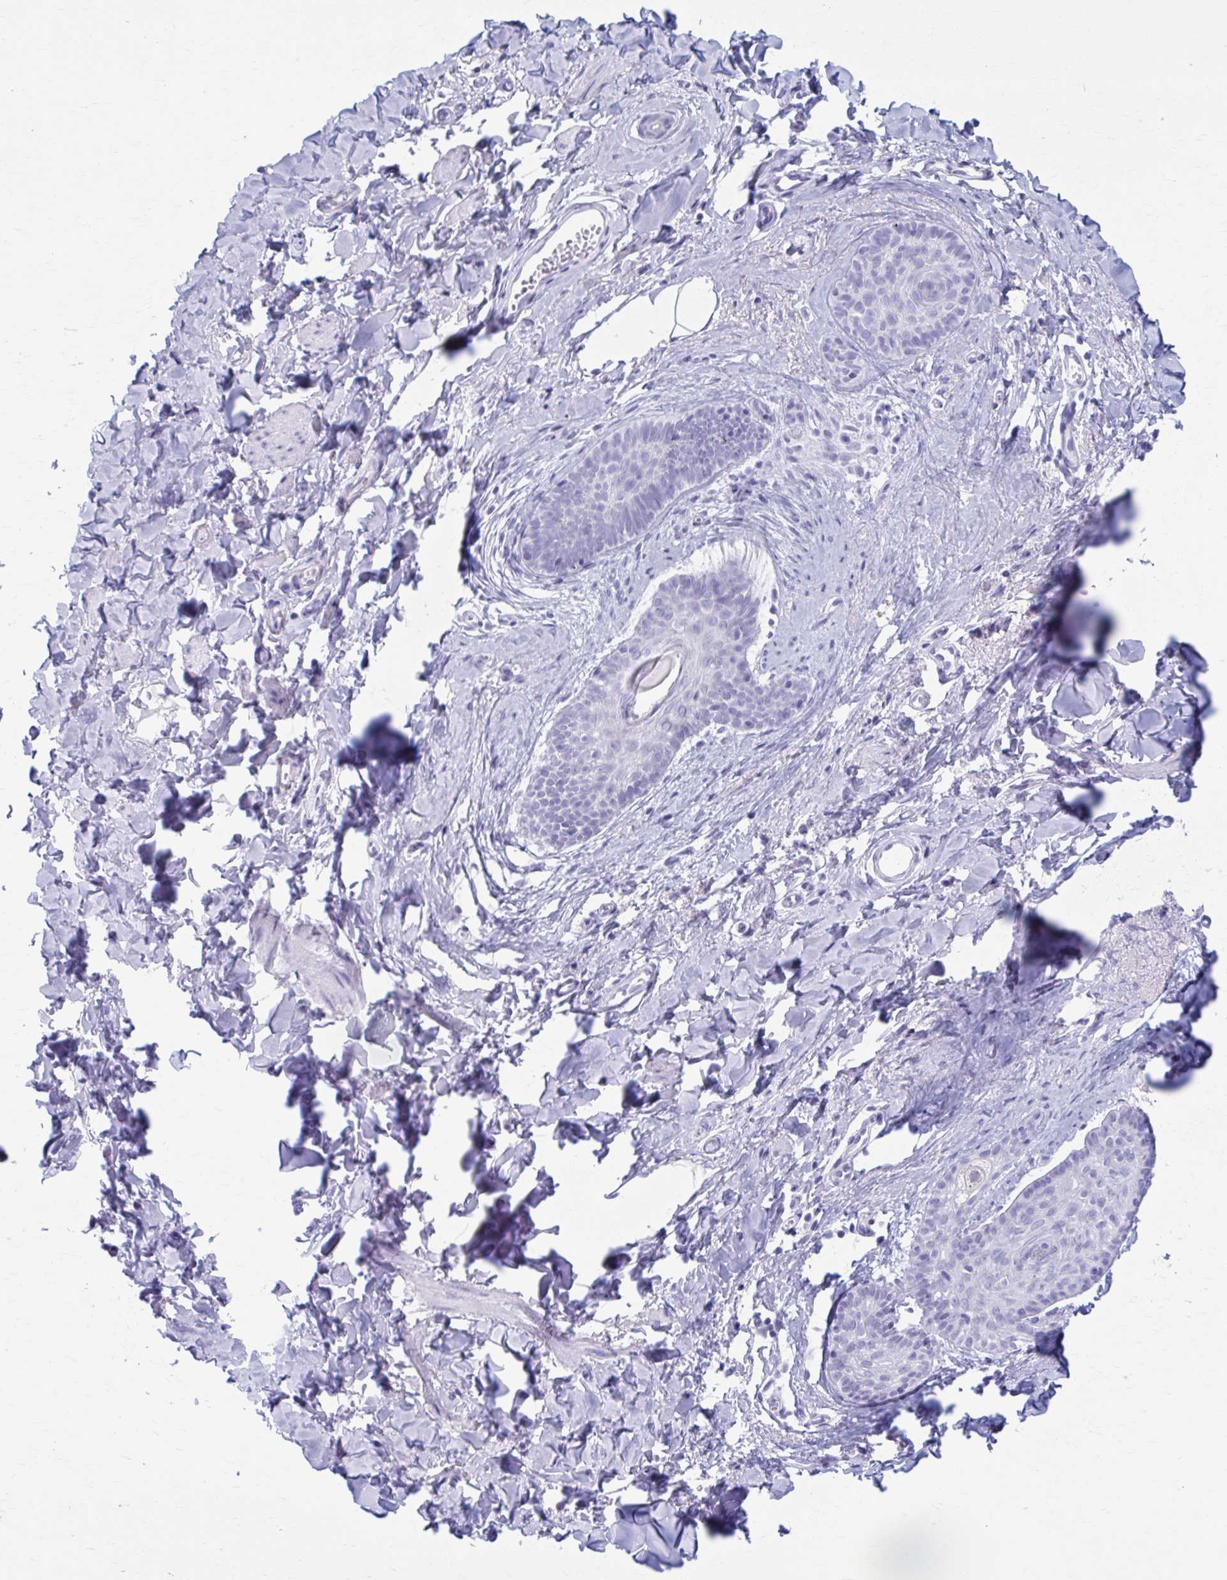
{"staining": {"intensity": "negative", "quantity": "none", "location": "none"}, "tissue": "skin", "cell_type": "Epidermal cells", "image_type": "normal", "snomed": [{"axis": "morphology", "description": "Normal tissue, NOS"}, {"axis": "topography", "description": "Vulva"}, {"axis": "topography", "description": "Peripheral nerve tissue"}], "caption": "Photomicrograph shows no protein staining in epidermal cells of normal skin.", "gene": "KCNE2", "patient": {"sex": "female", "age": 66}}